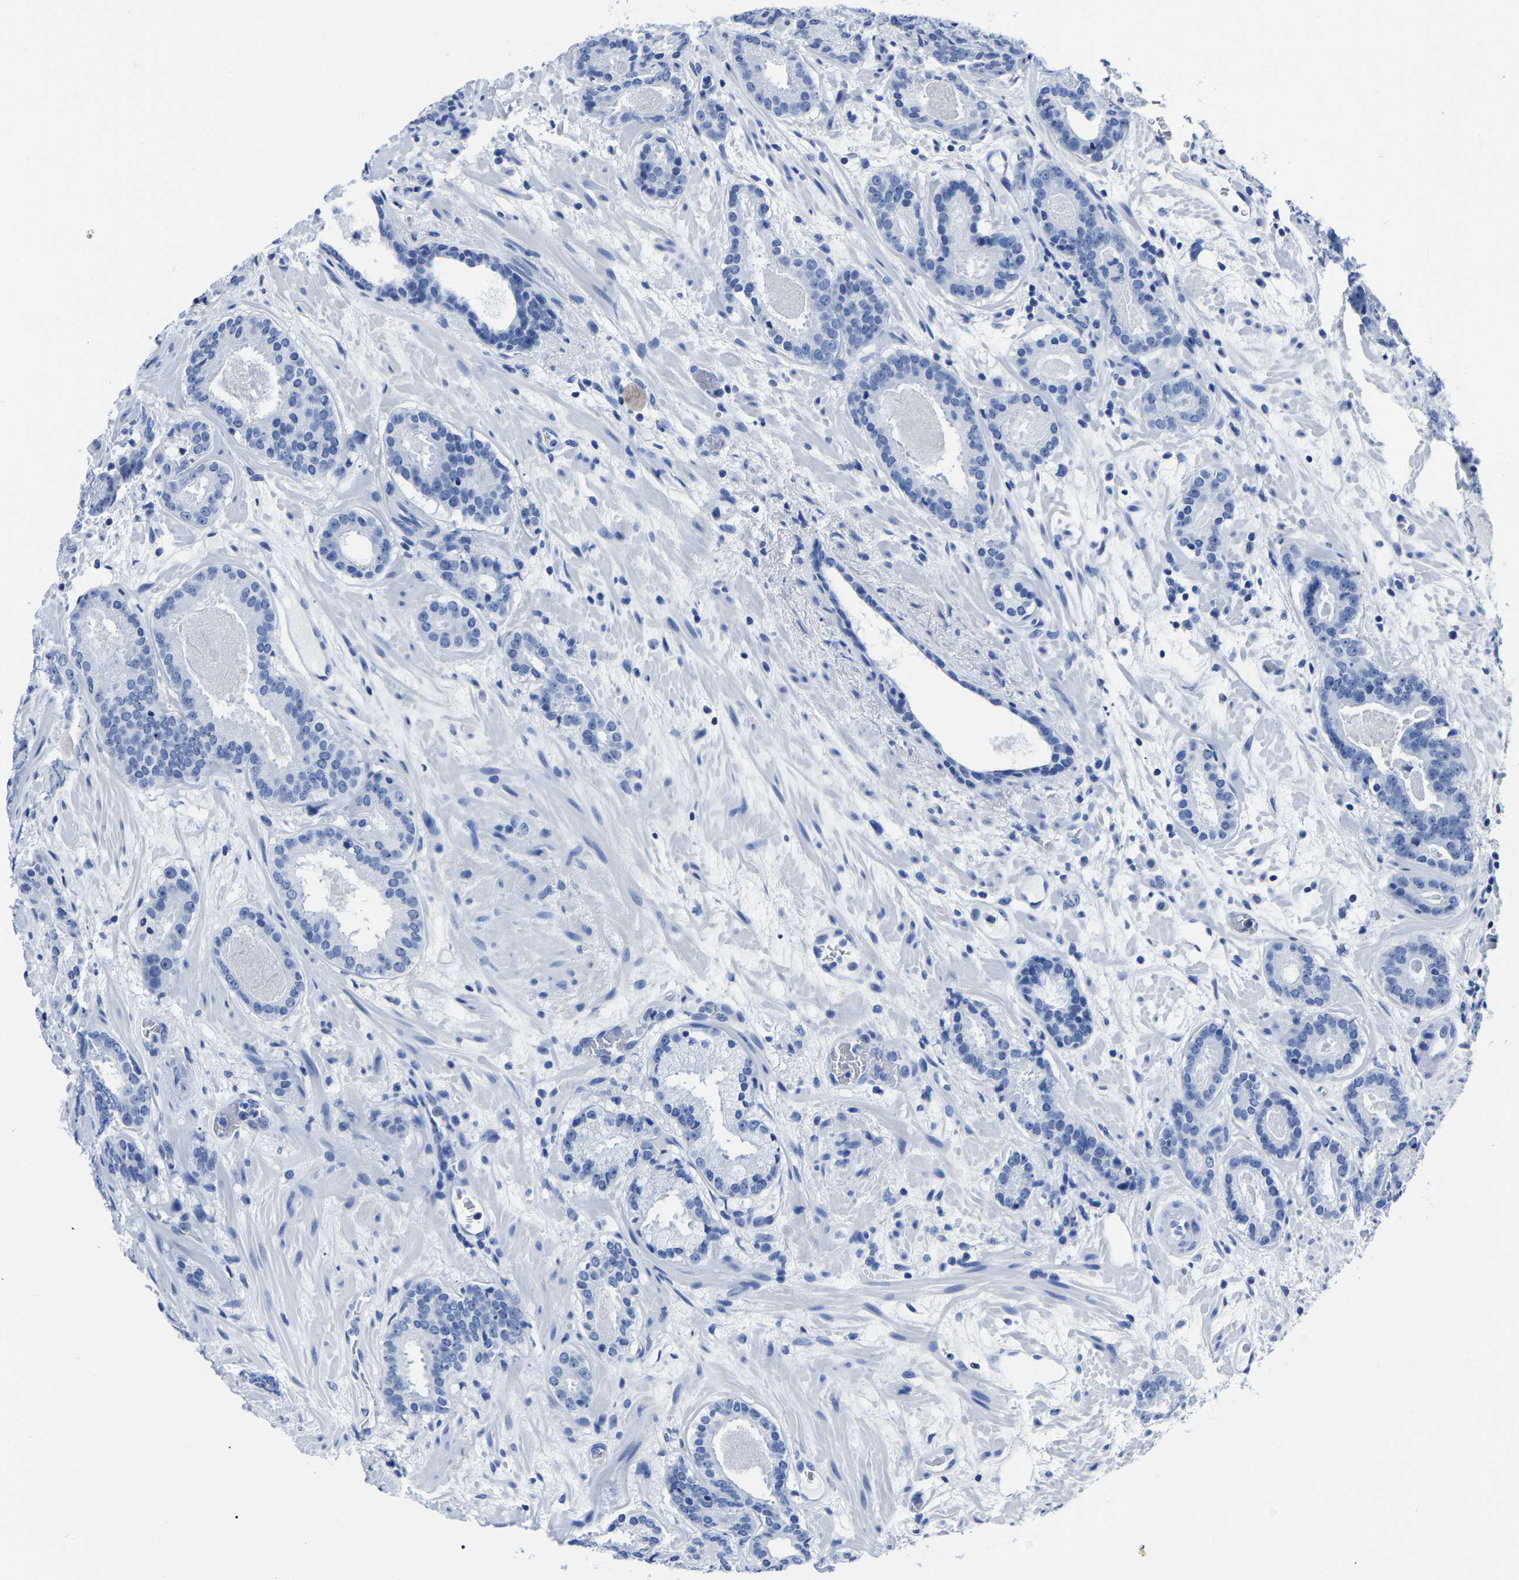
{"staining": {"intensity": "negative", "quantity": "none", "location": "none"}, "tissue": "prostate cancer", "cell_type": "Tumor cells", "image_type": "cancer", "snomed": [{"axis": "morphology", "description": "Adenocarcinoma, Low grade"}, {"axis": "topography", "description": "Prostate"}], "caption": "This is an immunohistochemistry photomicrograph of human prostate low-grade adenocarcinoma. There is no expression in tumor cells.", "gene": "IMPG2", "patient": {"sex": "male", "age": 69}}